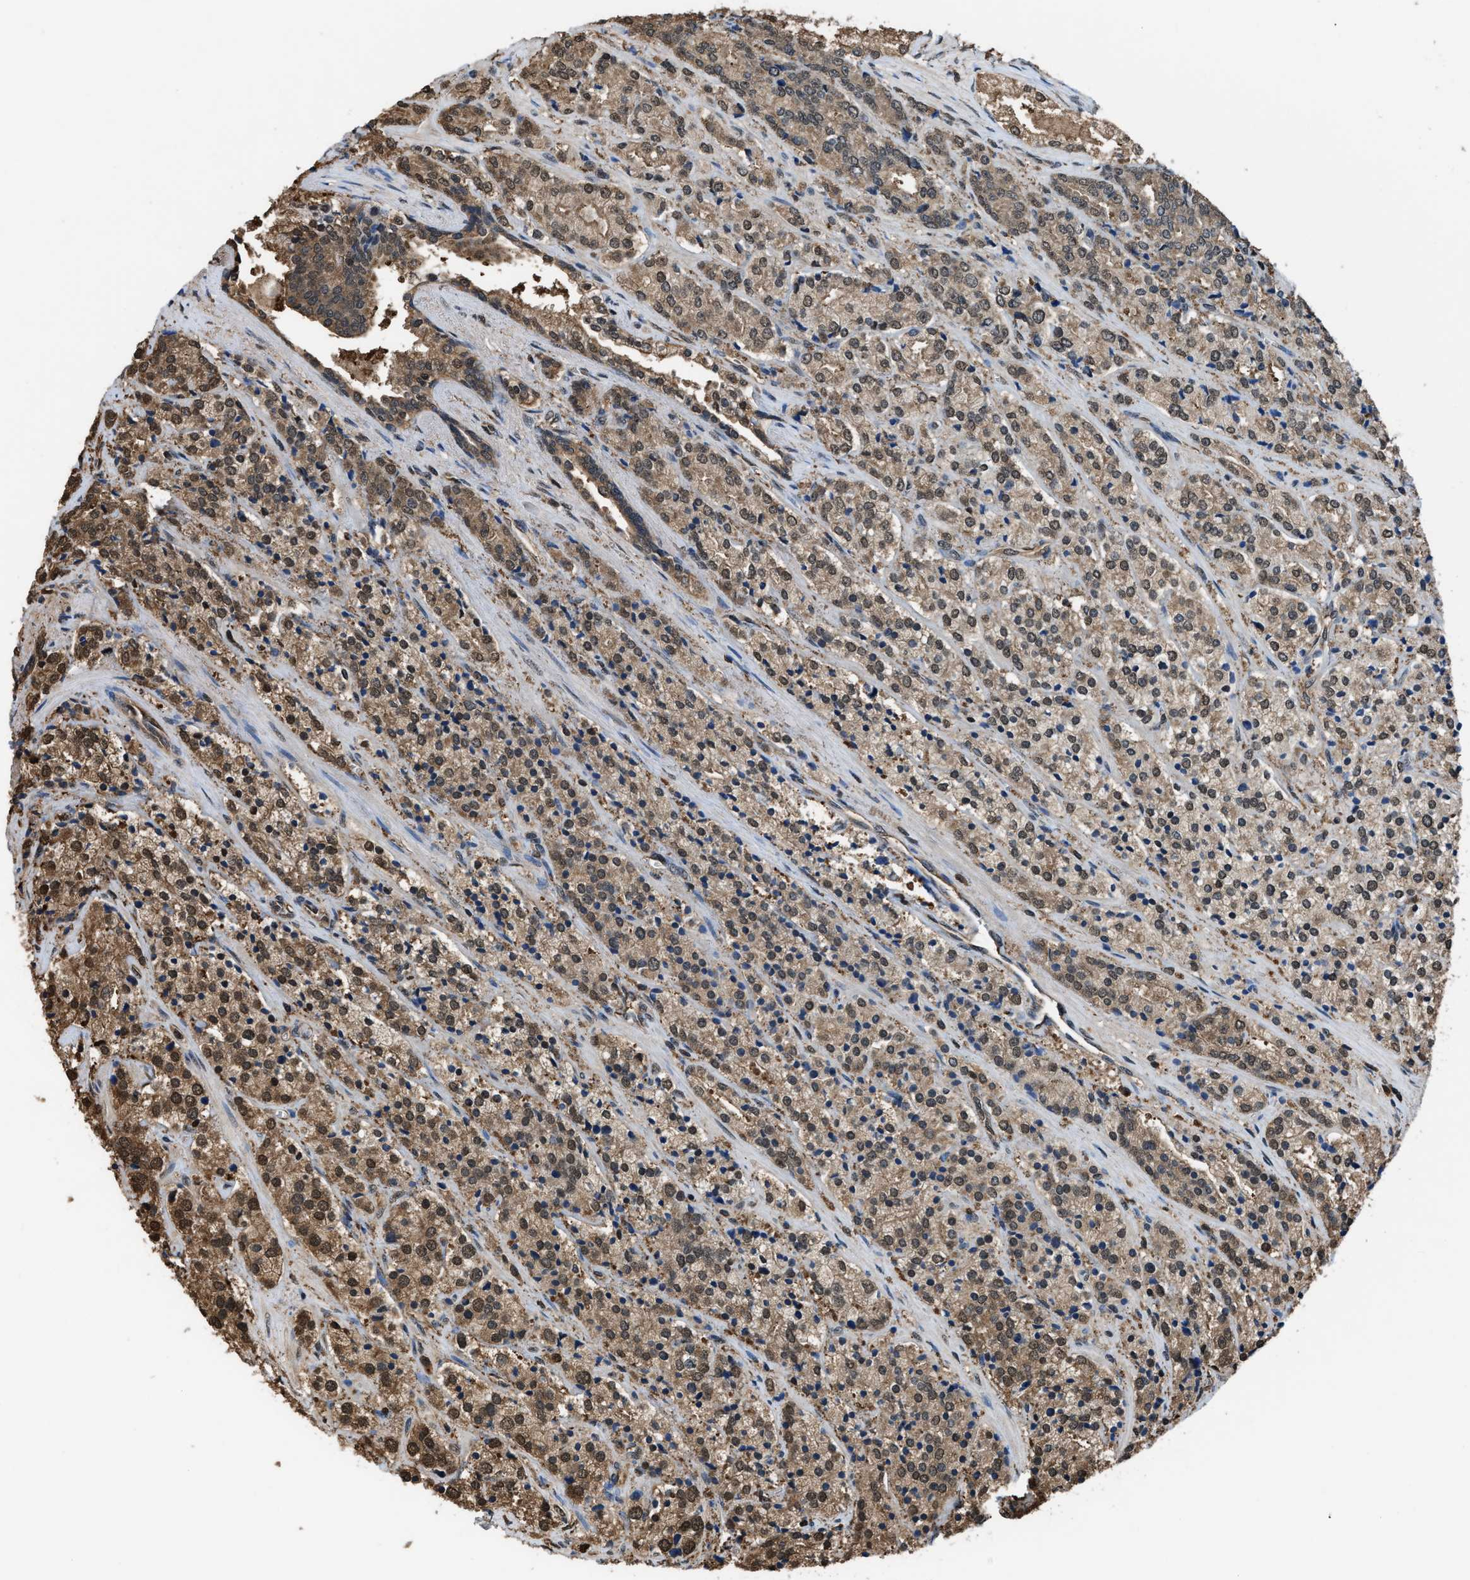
{"staining": {"intensity": "moderate", "quantity": ">75%", "location": "cytoplasmic/membranous,nuclear"}, "tissue": "prostate cancer", "cell_type": "Tumor cells", "image_type": "cancer", "snomed": [{"axis": "morphology", "description": "Adenocarcinoma, High grade"}, {"axis": "topography", "description": "Prostate"}], "caption": "Immunohistochemistry (IHC) (DAB) staining of prostate high-grade adenocarcinoma displays moderate cytoplasmic/membranous and nuclear protein expression in about >75% of tumor cells.", "gene": "FNTA", "patient": {"sex": "male", "age": 71}}